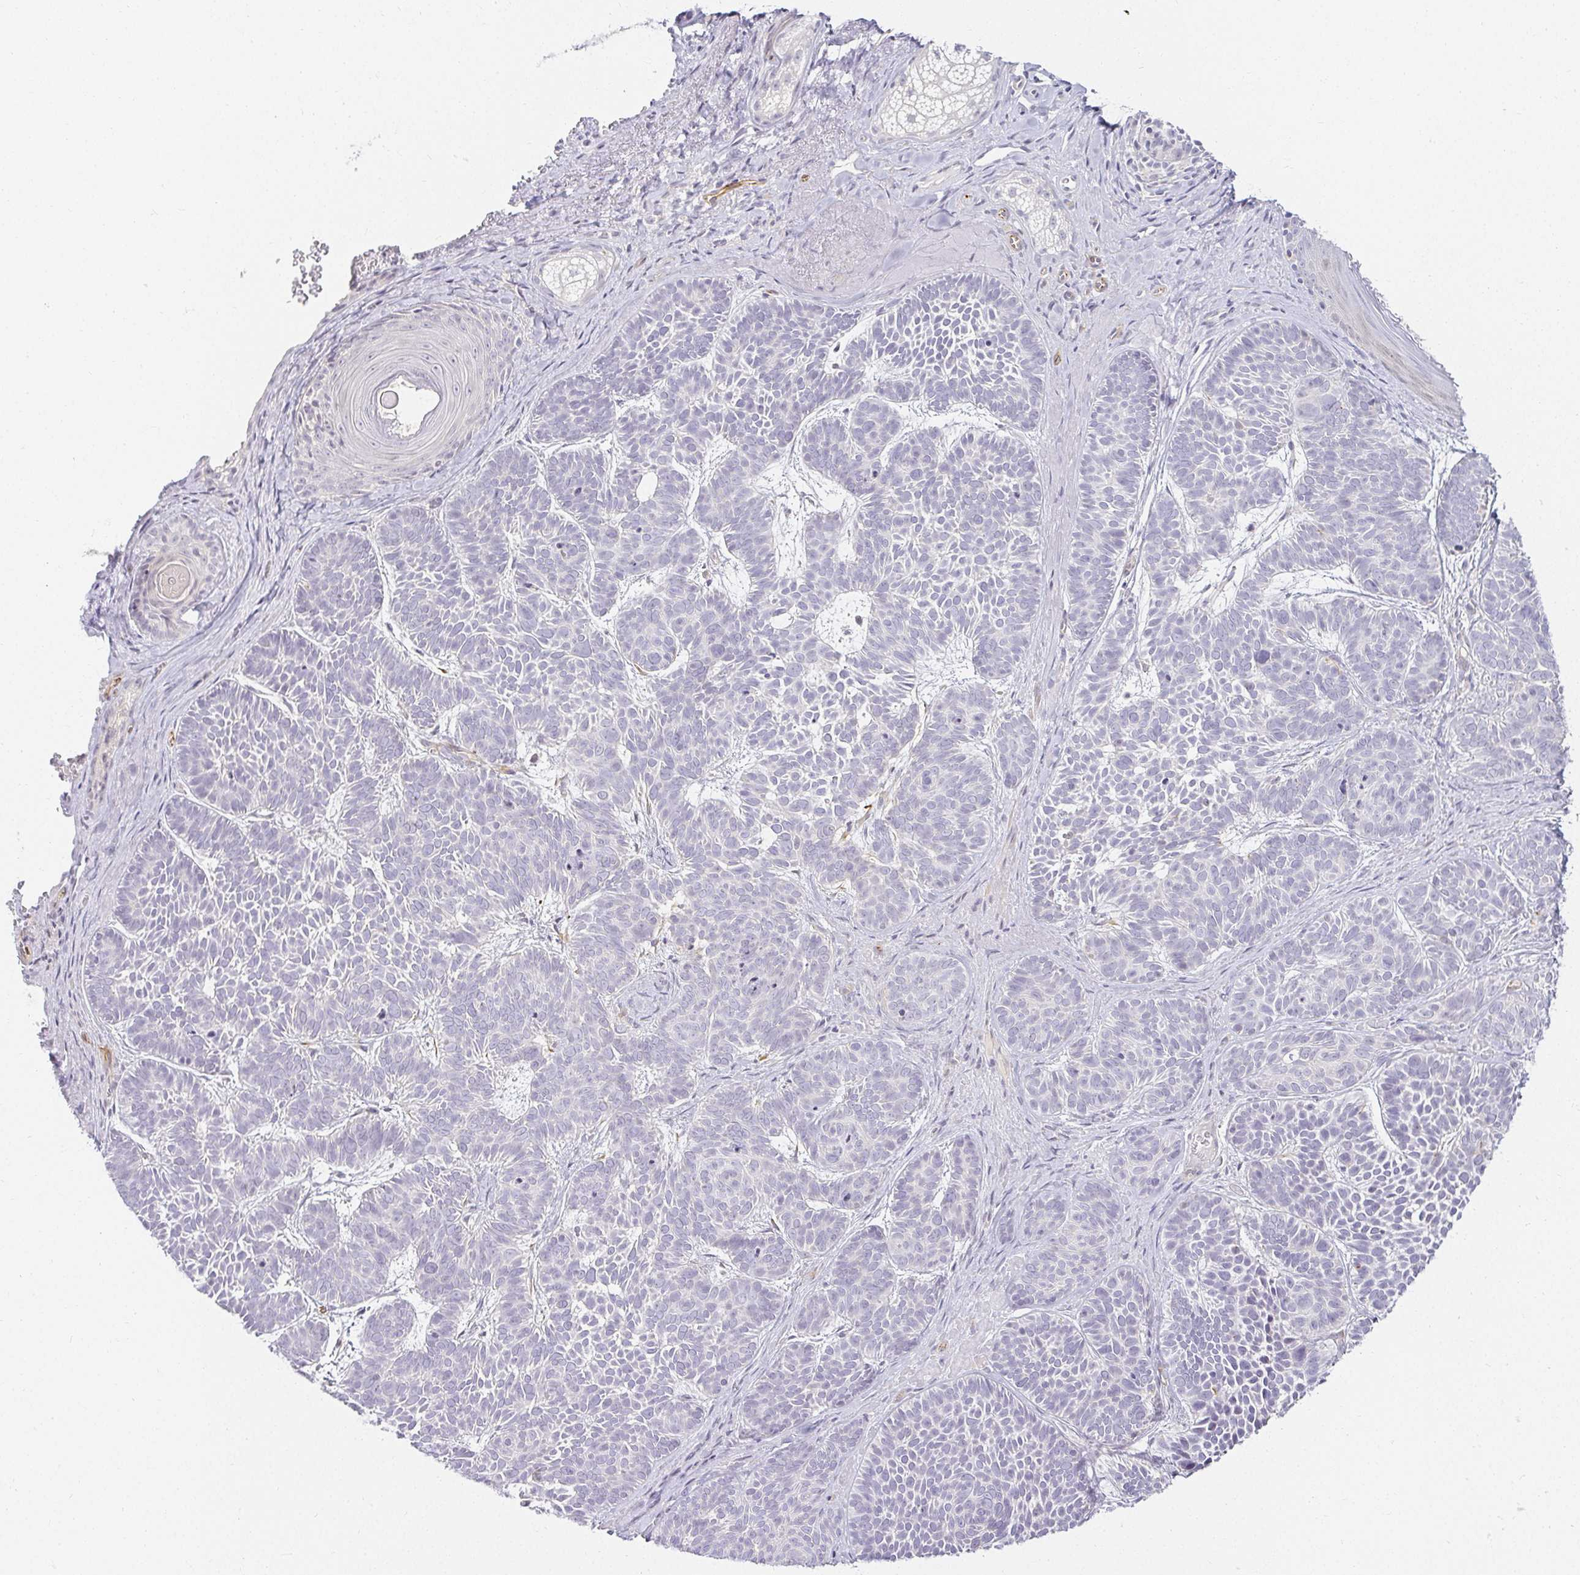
{"staining": {"intensity": "negative", "quantity": "none", "location": "none"}, "tissue": "skin cancer", "cell_type": "Tumor cells", "image_type": "cancer", "snomed": [{"axis": "morphology", "description": "Basal cell carcinoma"}, {"axis": "topography", "description": "Skin"}], "caption": "High power microscopy photomicrograph of an immunohistochemistry (IHC) micrograph of skin basal cell carcinoma, revealing no significant staining in tumor cells.", "gene": "ACAN", "patient": {"sex": "male", "age": 81}}